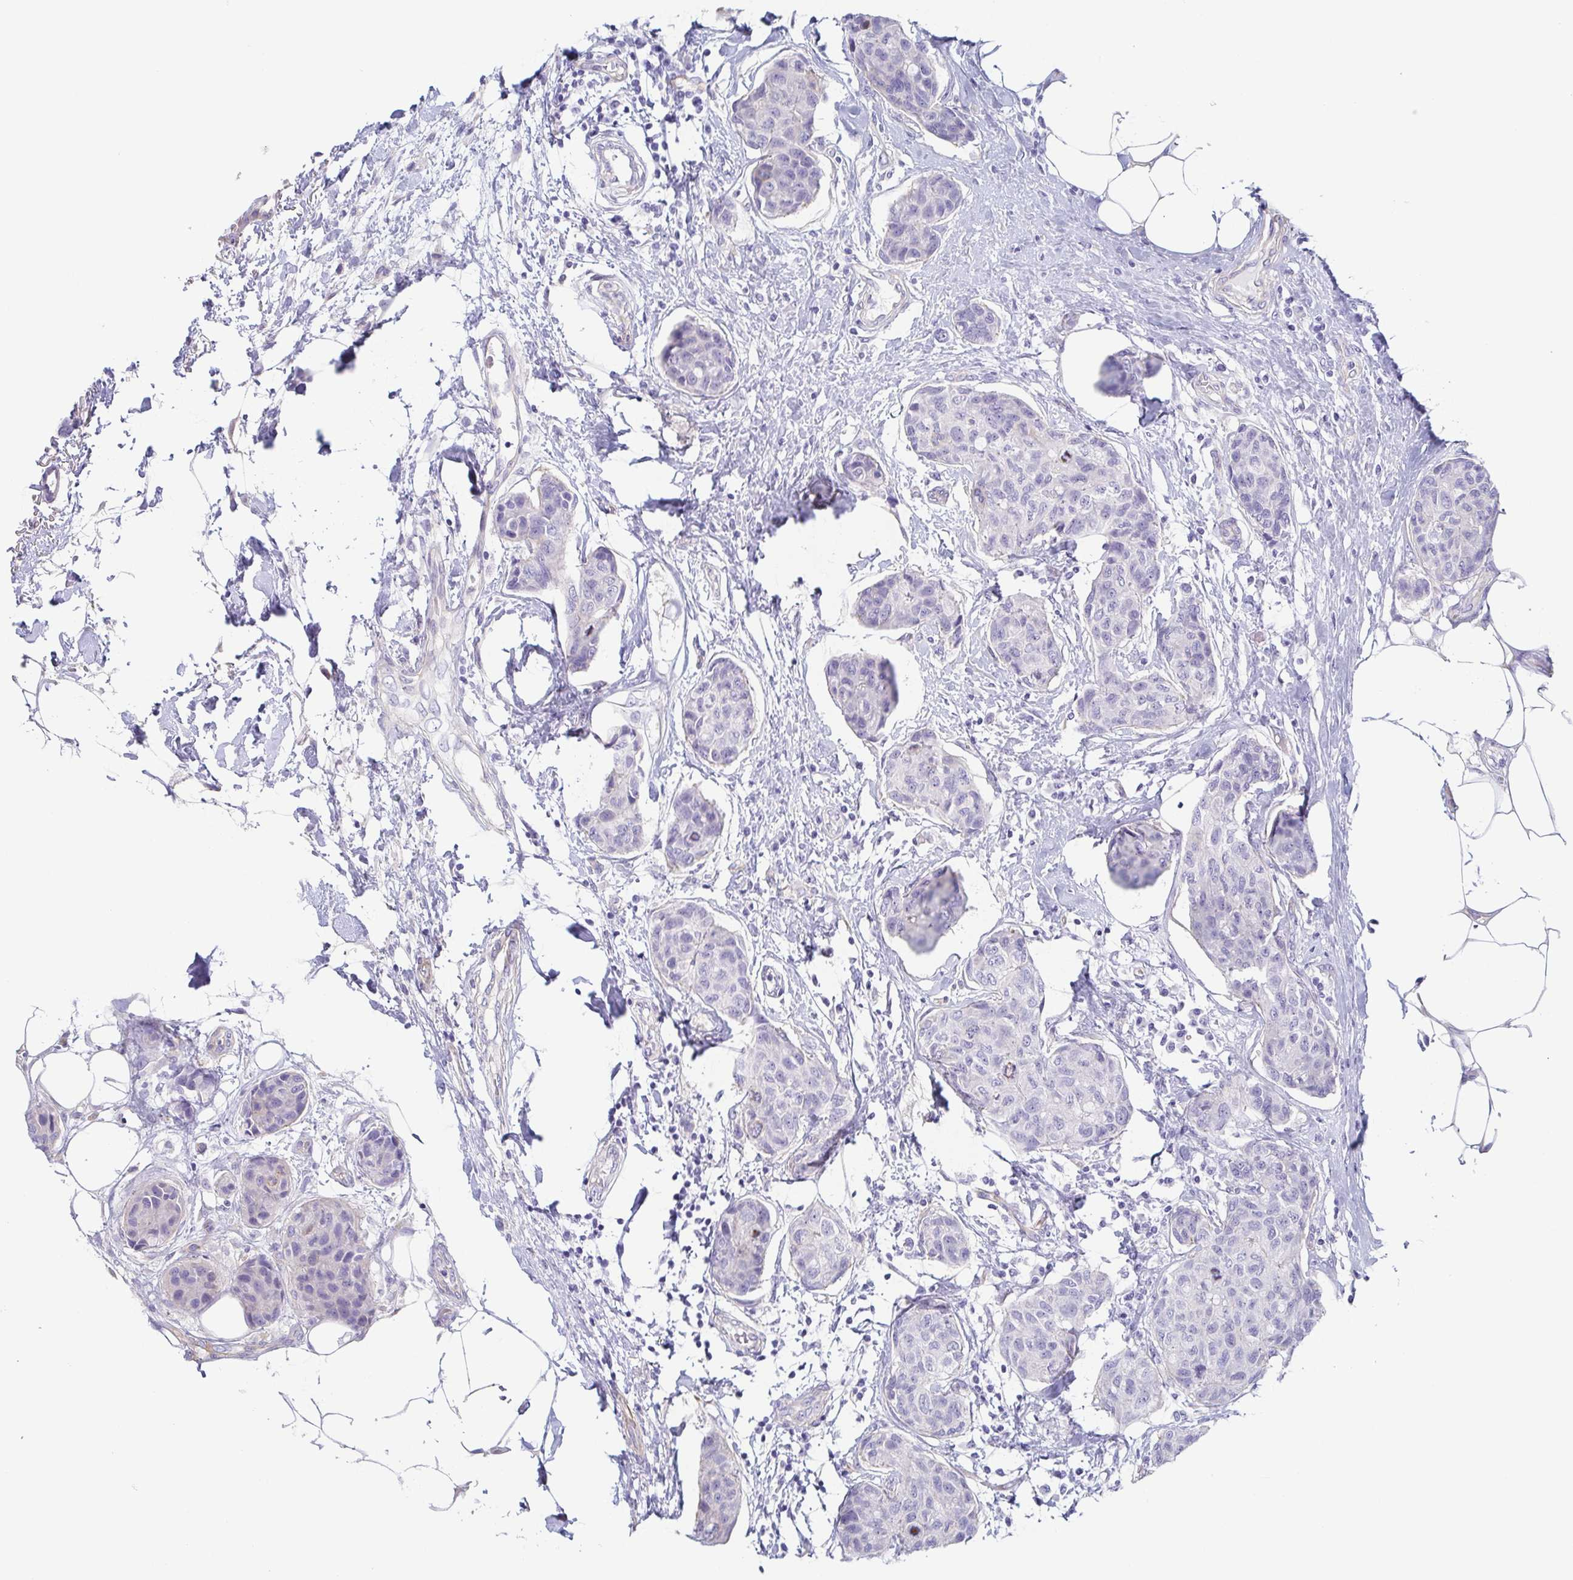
{"staining": {"intensity": "negative", "quantity": "none", "location": "none"}, "tissue": "breast cancer", "cell_type": "Tumor cells", "image_type": "cancer", "snomed": [{"axis": "morphology", "description": "Duct carcinoma"}, {"axis": "topography", "description": "Breast"}], "caption": "The micrograph demonstrates no significant staining in tumor cells of breast cancer (intraductal carcinoma).", "gene": "PRR4", "patient": {"sex": "female", "age": 80}}